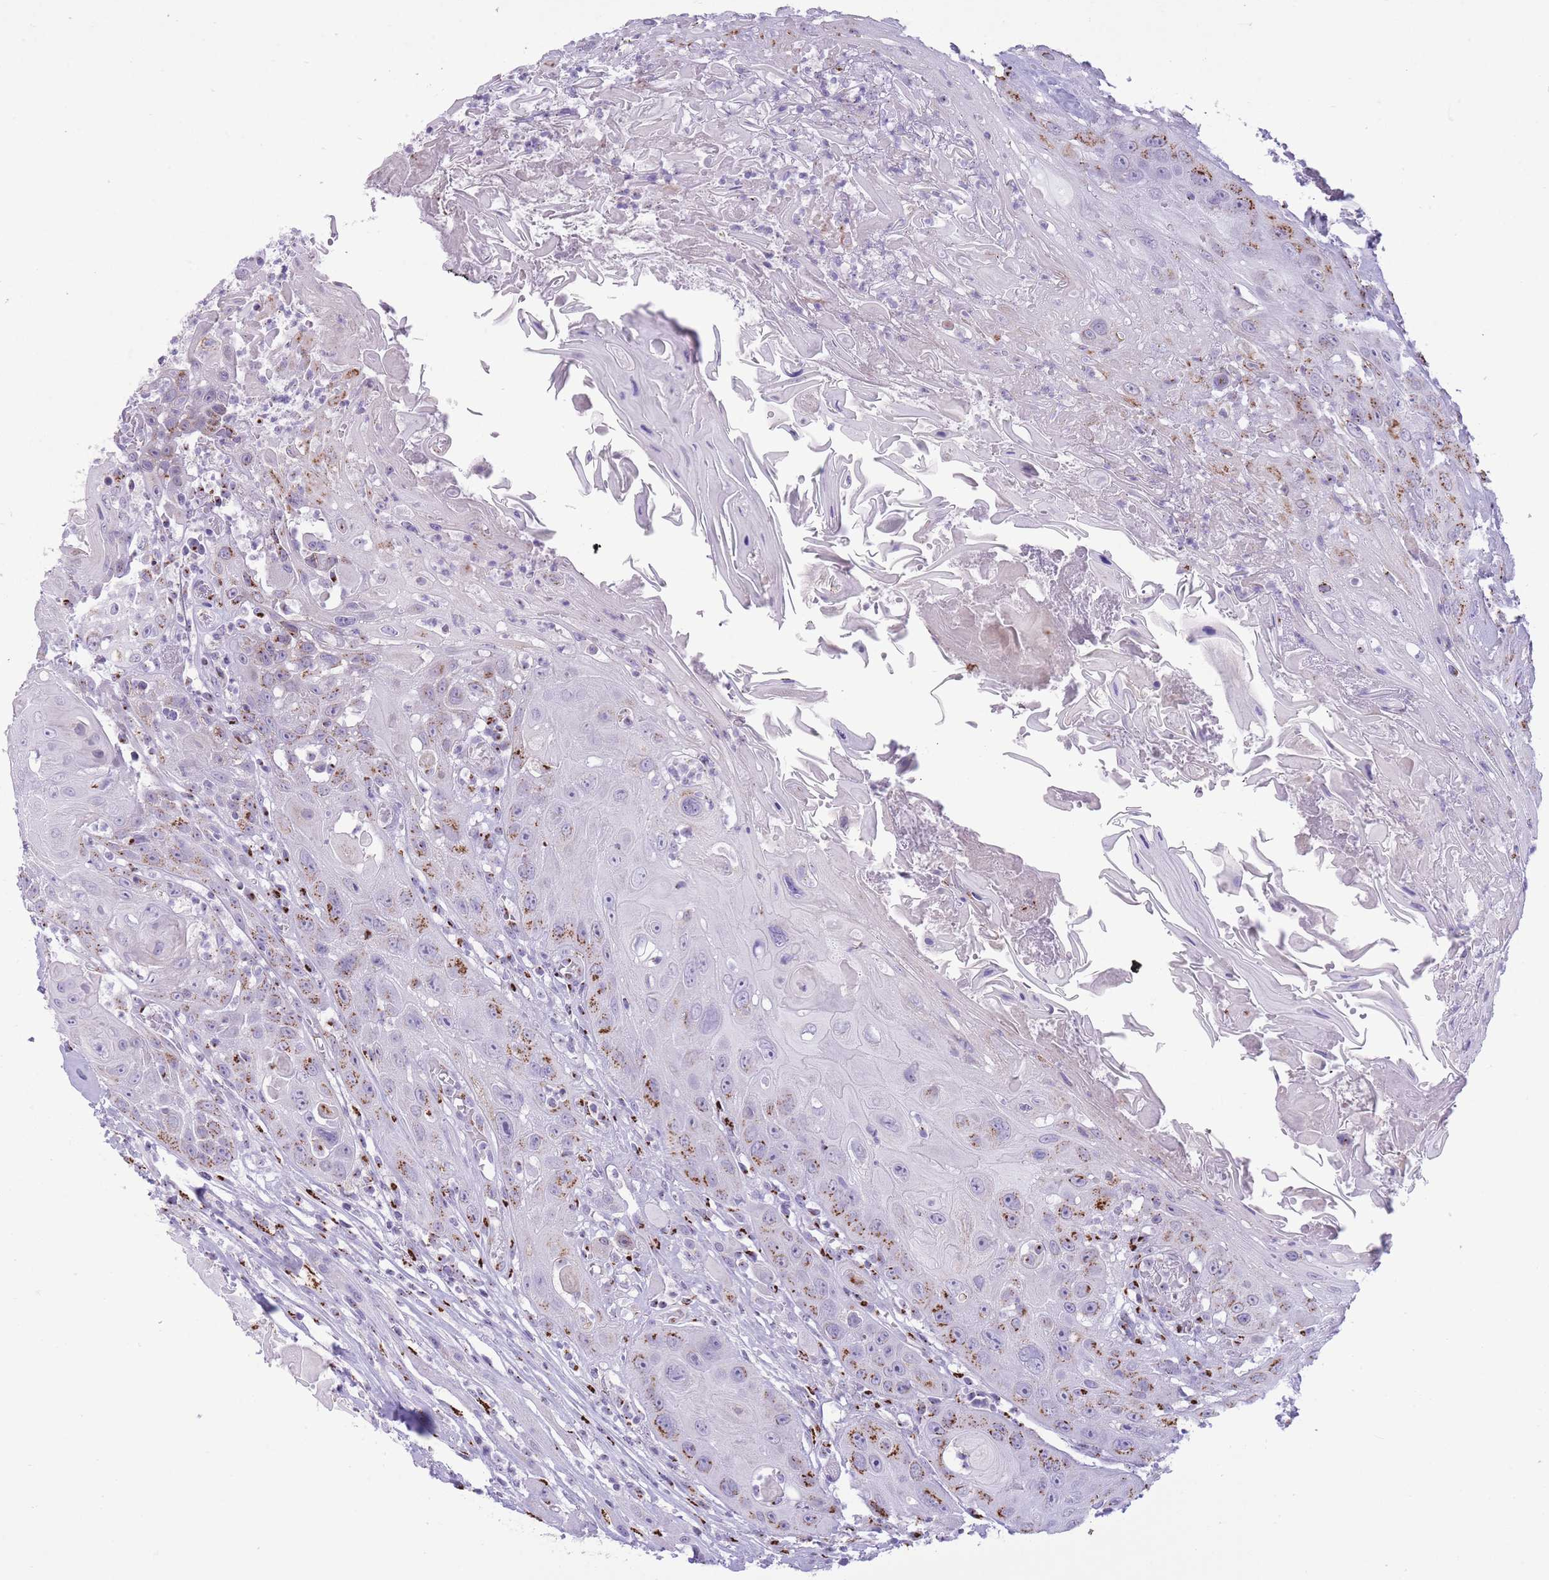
{"staining": {"intensity": "moderate", "quantity": ">75%", "location": "cytoplasmic/membranous"}, "tissue": "head and neck cancer", "cell_type": "Tumor cells", "image_type": "cancer", "snomed": [{"axis": "morphology", "description": "Squamous cell carcinoma, NOS"}, {"axis": "topography", "description": "Head-Neck"}], "caption": "Immunohistochemistry (DAB) staining of head and neck cancer shows moderate cytoplasmic/membranous protein staining in approximately >75% of tumor cells.", "gene": "B4GALT2", "patient": {"sex": "female", "age": 59}}